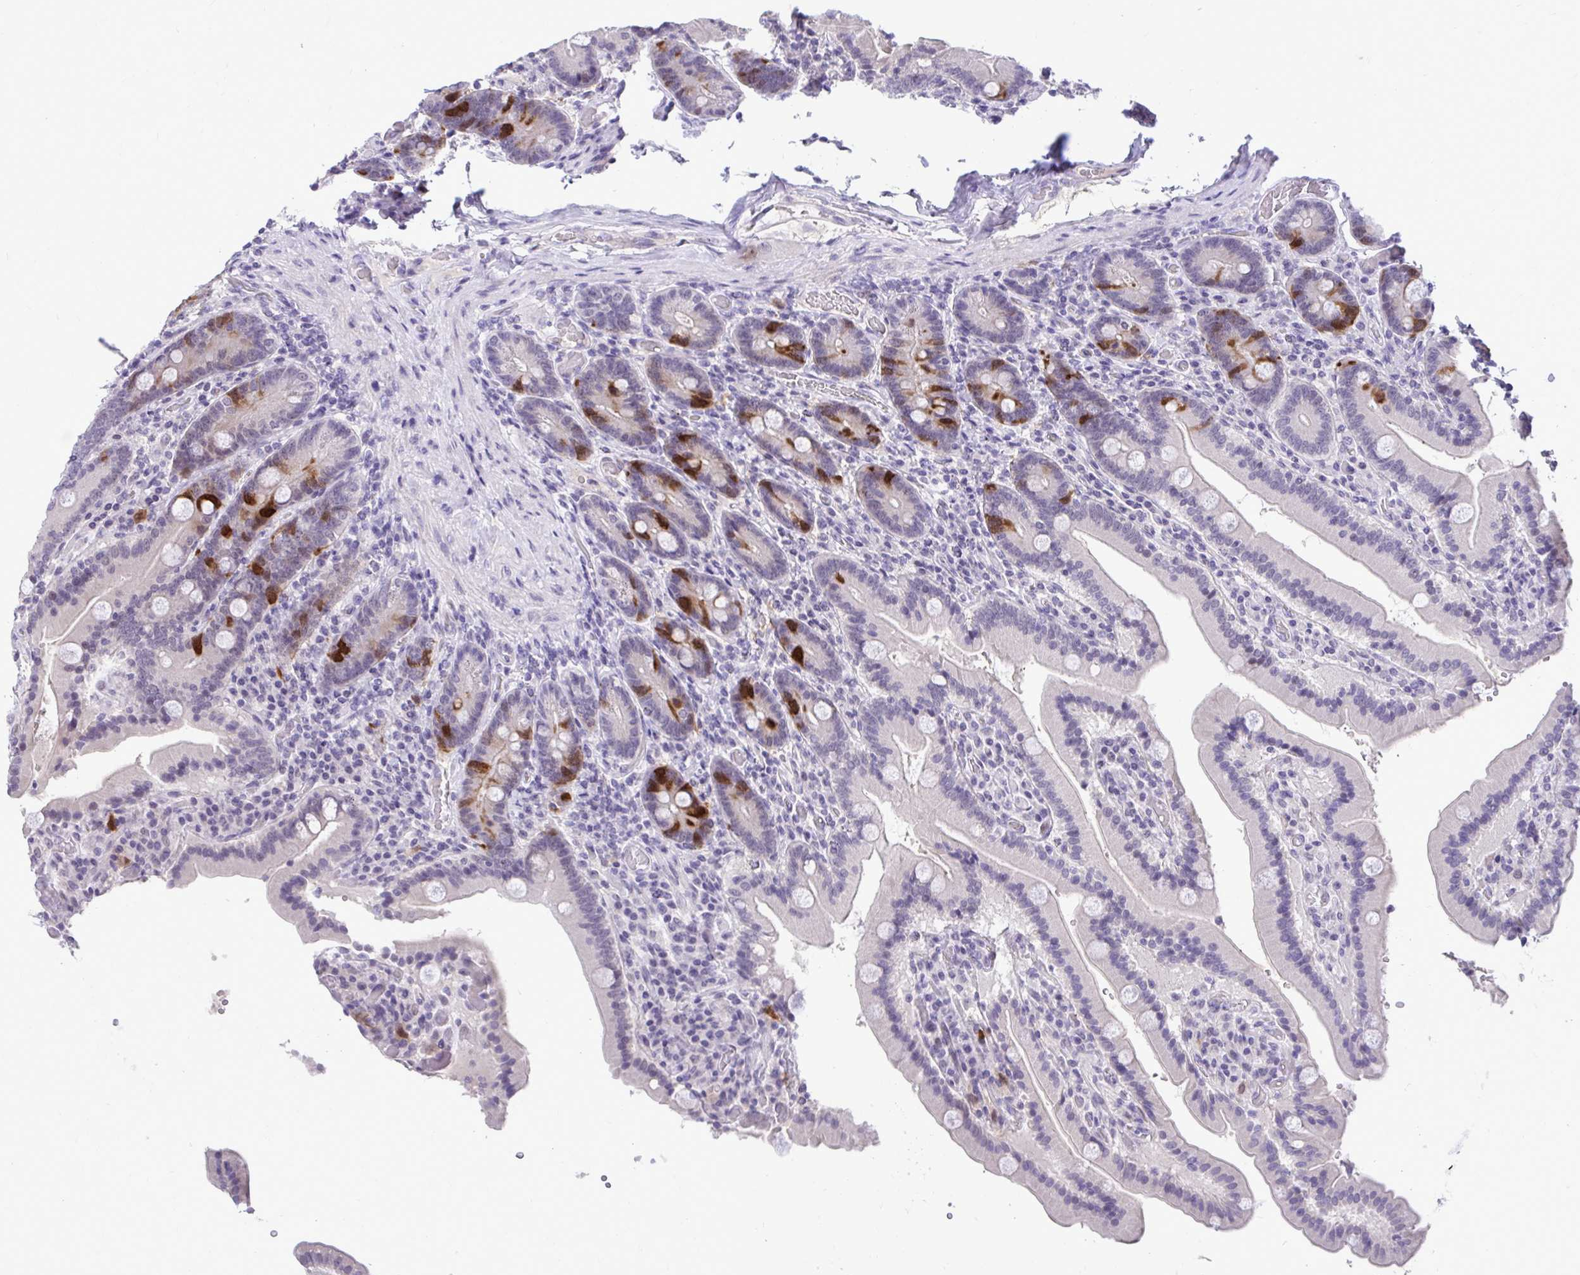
{"staining": {"intensity": "strong", "quantity": "<25%", "location": "cytoplasmic/membranous"}, "tissue": "duodenum", "cell_type": "Glandular cells", "image_type": "normal", "snomed": [{"axis": "morphology", "description": "Normal tissue, NOS"}, {"axis": "topography", "description": "Duodenum"}], "caption": "The histopathology image exhibits staining of unremarkable duodenum, revealing strong cytoplasmic/membranous protein positivity (brown color) within glandular cells. Using DAB (3,3'-diaminobenzidine) (brown) and hematoxylin (blue) stains, captured at high magnification using brightfield microscopy.", "gene": "CDC20", "patient": {"sex": "female", "age": 62}}